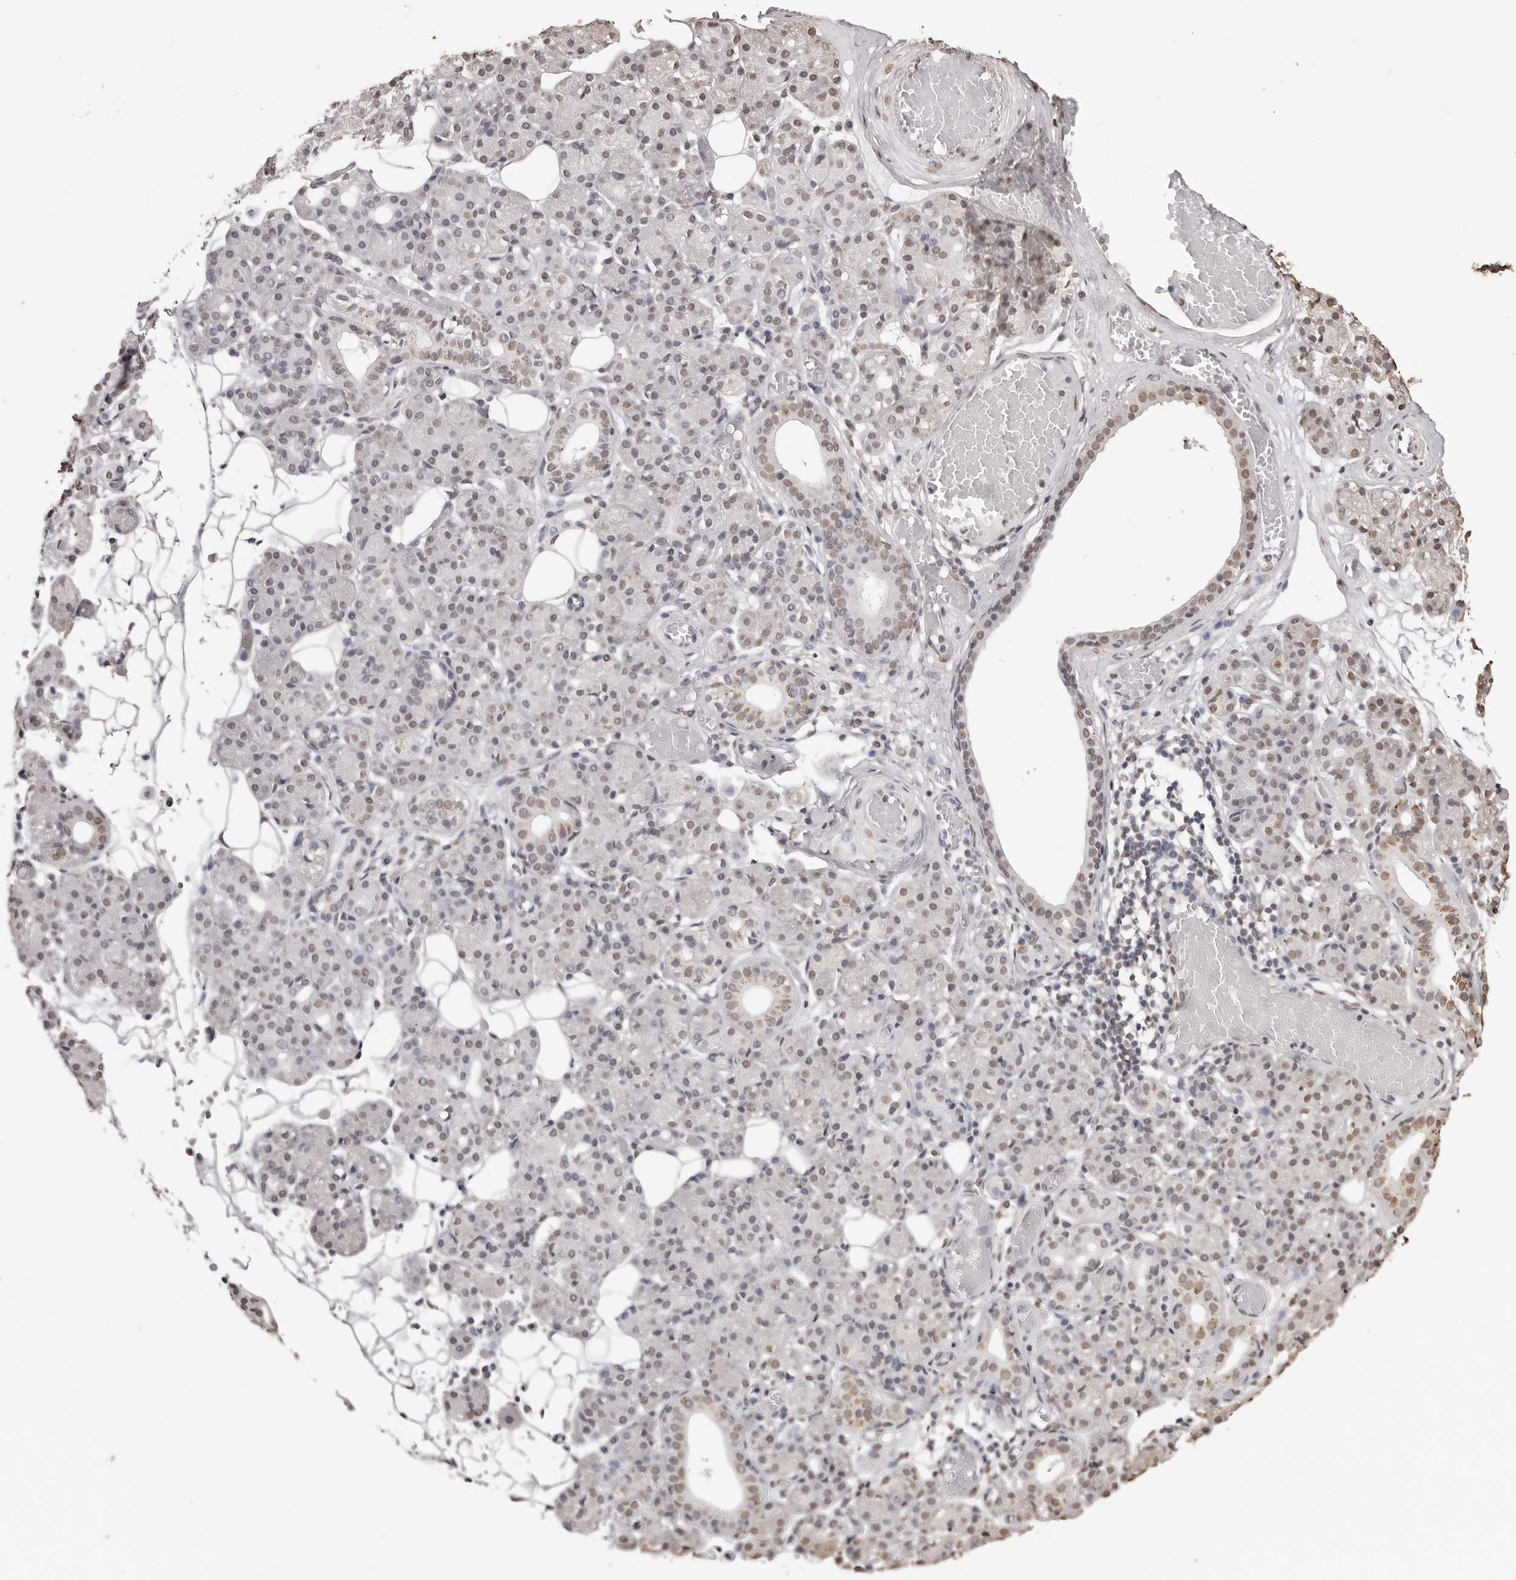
{"staining": {"intensity": "weak", "quantity": ">75%", "location": "nuclear"}, "tissue": "salivary gland", "cell_type": "Glandular cells", "image_type": "normal", "snomed": [{"axis": "morphology", "description": "Normal tissue, NOS"}, {"axis": "topography", "description": "Salivary gland"}], "caption": "Protein staining by IHC shows weak nuclear staining in about >75% of glandular cells in normal salivary gland.", "gene": "OLIG3", "patient": {"sex": "male", "age": 63}}